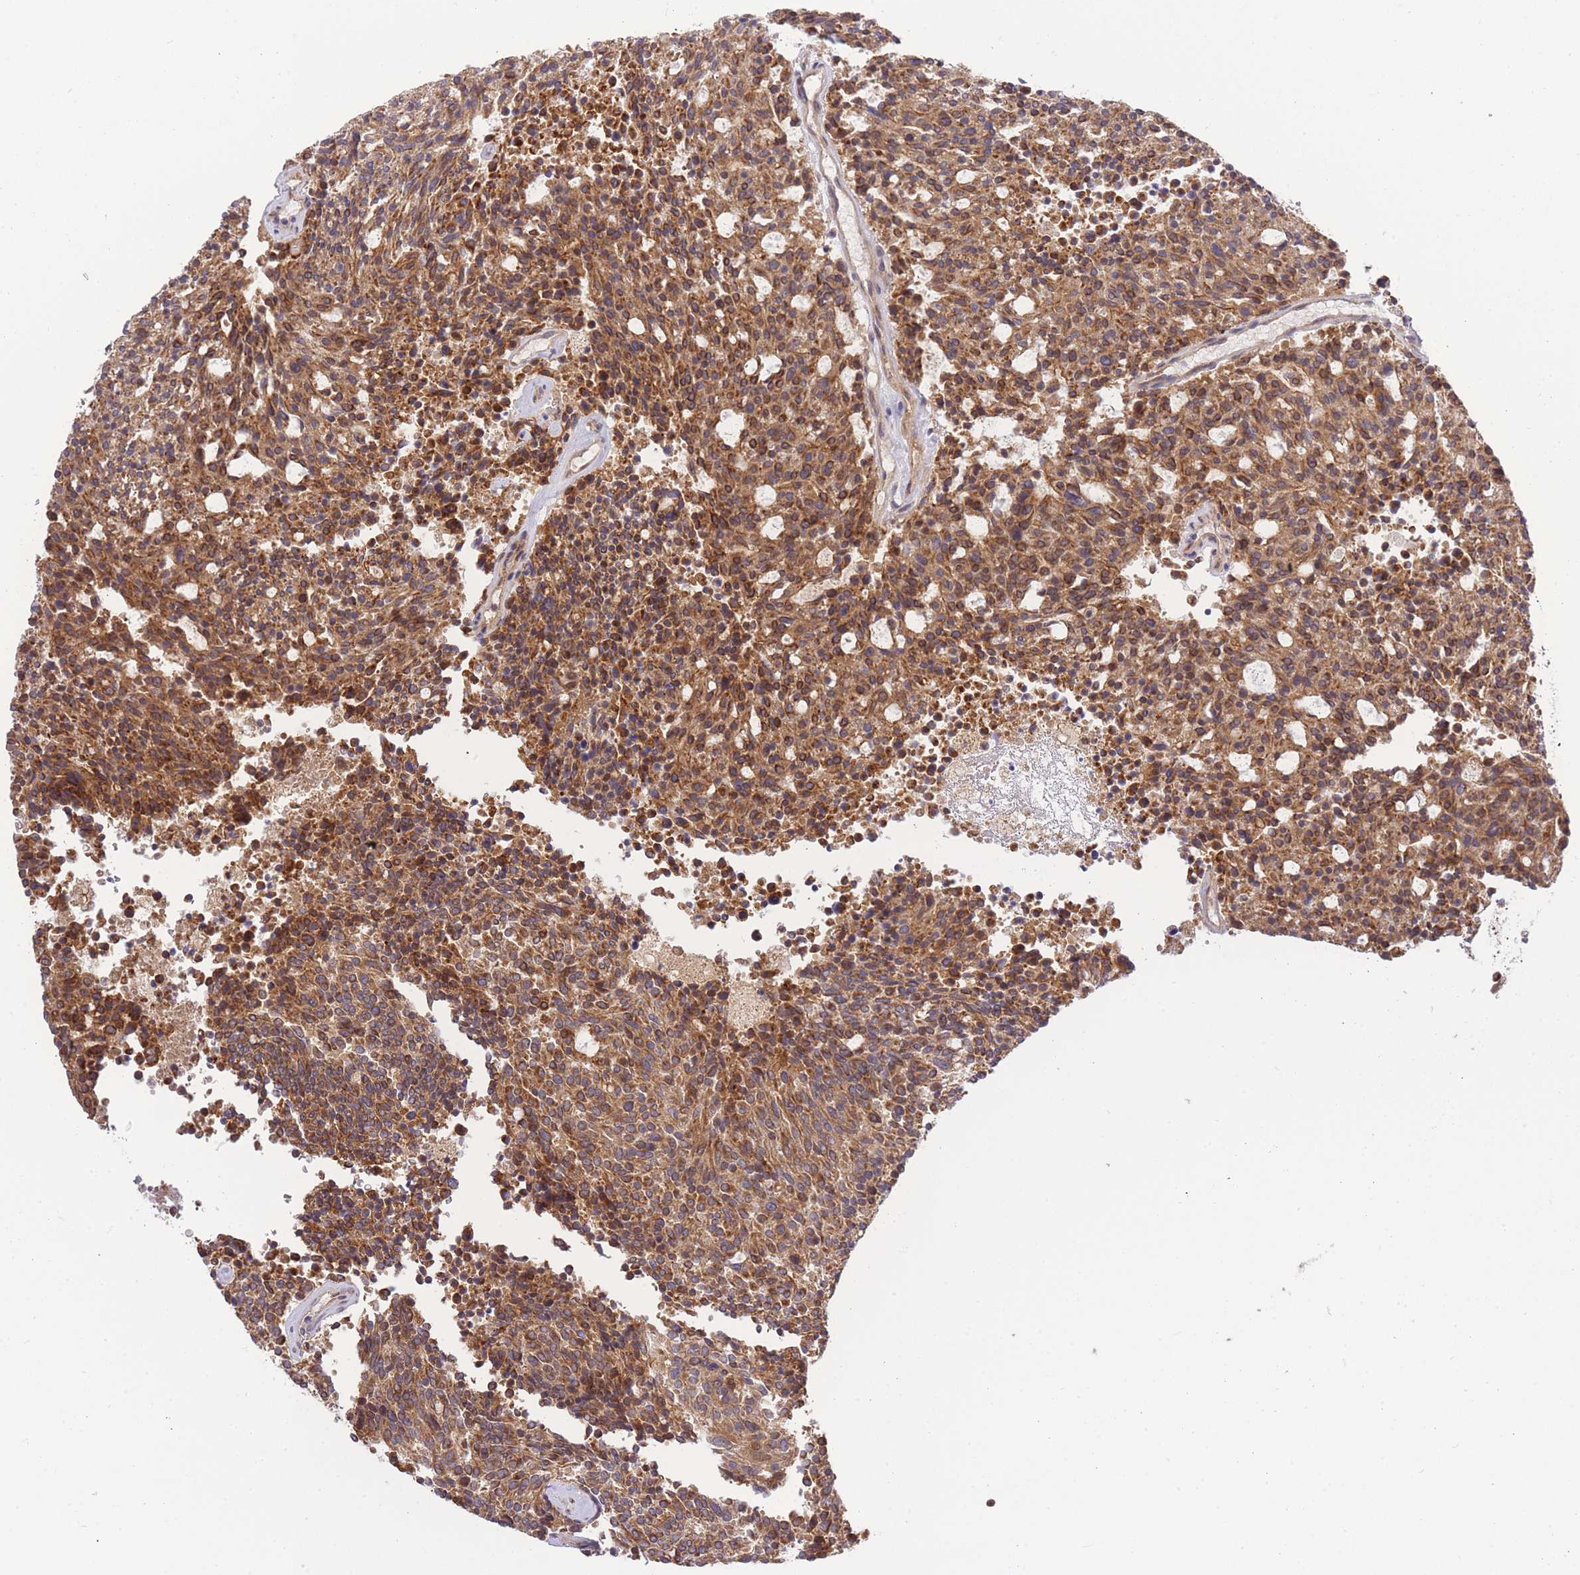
{"staining": {"intensity": "moderate", "quantity": ">75%", "location": "cytoplasmic/membranous"}, "tissue": "carcinoid", "cell_type": "Tumor cells", "image_type": "cancer", "snomed": [{"axis": "morphology", "description": "Carcinoid, malignant, NOS"}, {"axis": "topography", "description": "Pancreas"}], "caption": "Immunohistochemistry photomicrograph of human carcinoid (malignant) stained for a protein (brown), which displays medium levels of moderate cytoplasmic/membranous positivity in about >75% of tumor cells.", "gene": "EIF2B2", "patient": {"sex": "female", "age": 54}}